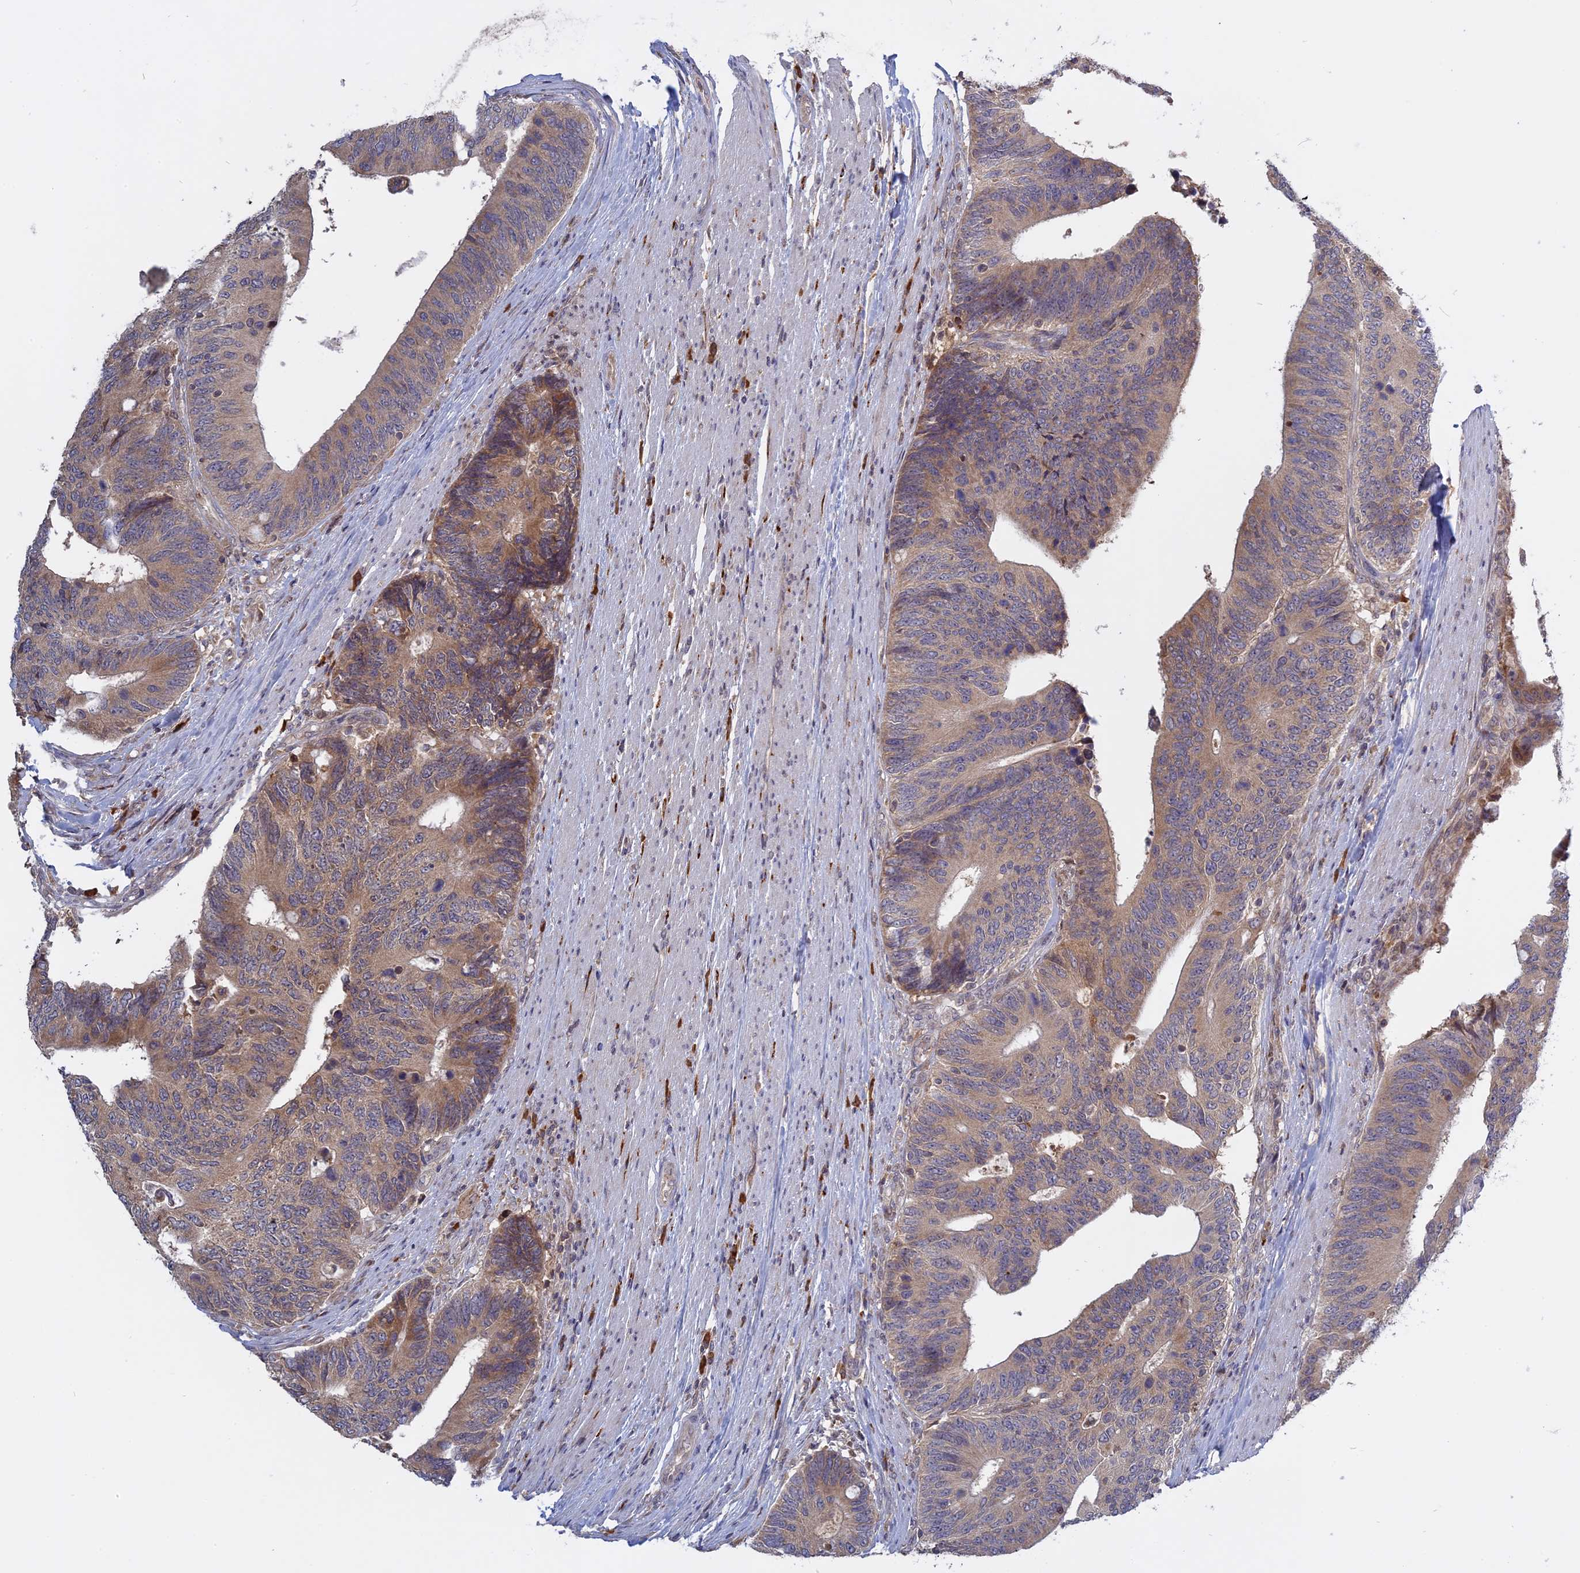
{"staining": {"intensity": "moderate", "quantity": ">75%", "location": "cytoplasmic/membranous"}, "tissue": "colorectal cancer", "cell_type": "Tumor cells", "image_type": "cancer", "snomed": [{"axis": "morphology", "description": "Adenocarcinoma, NOS"}, {"axis": "topography", "description": "Colon"}], "caption": "Immunohistochemistry image of neoplastic tissue: colorectal adenocarcinoma stained using immunohistochemistry (IHC) exhibits medium levels of moderate protein expression localized specifically in the cytoplasmic/membranous of tumor cells, appearing as a cytoplasmic/membranous brown color.", "gene": "TMEM208", "patient": {"sex": "male", "age": 87}}